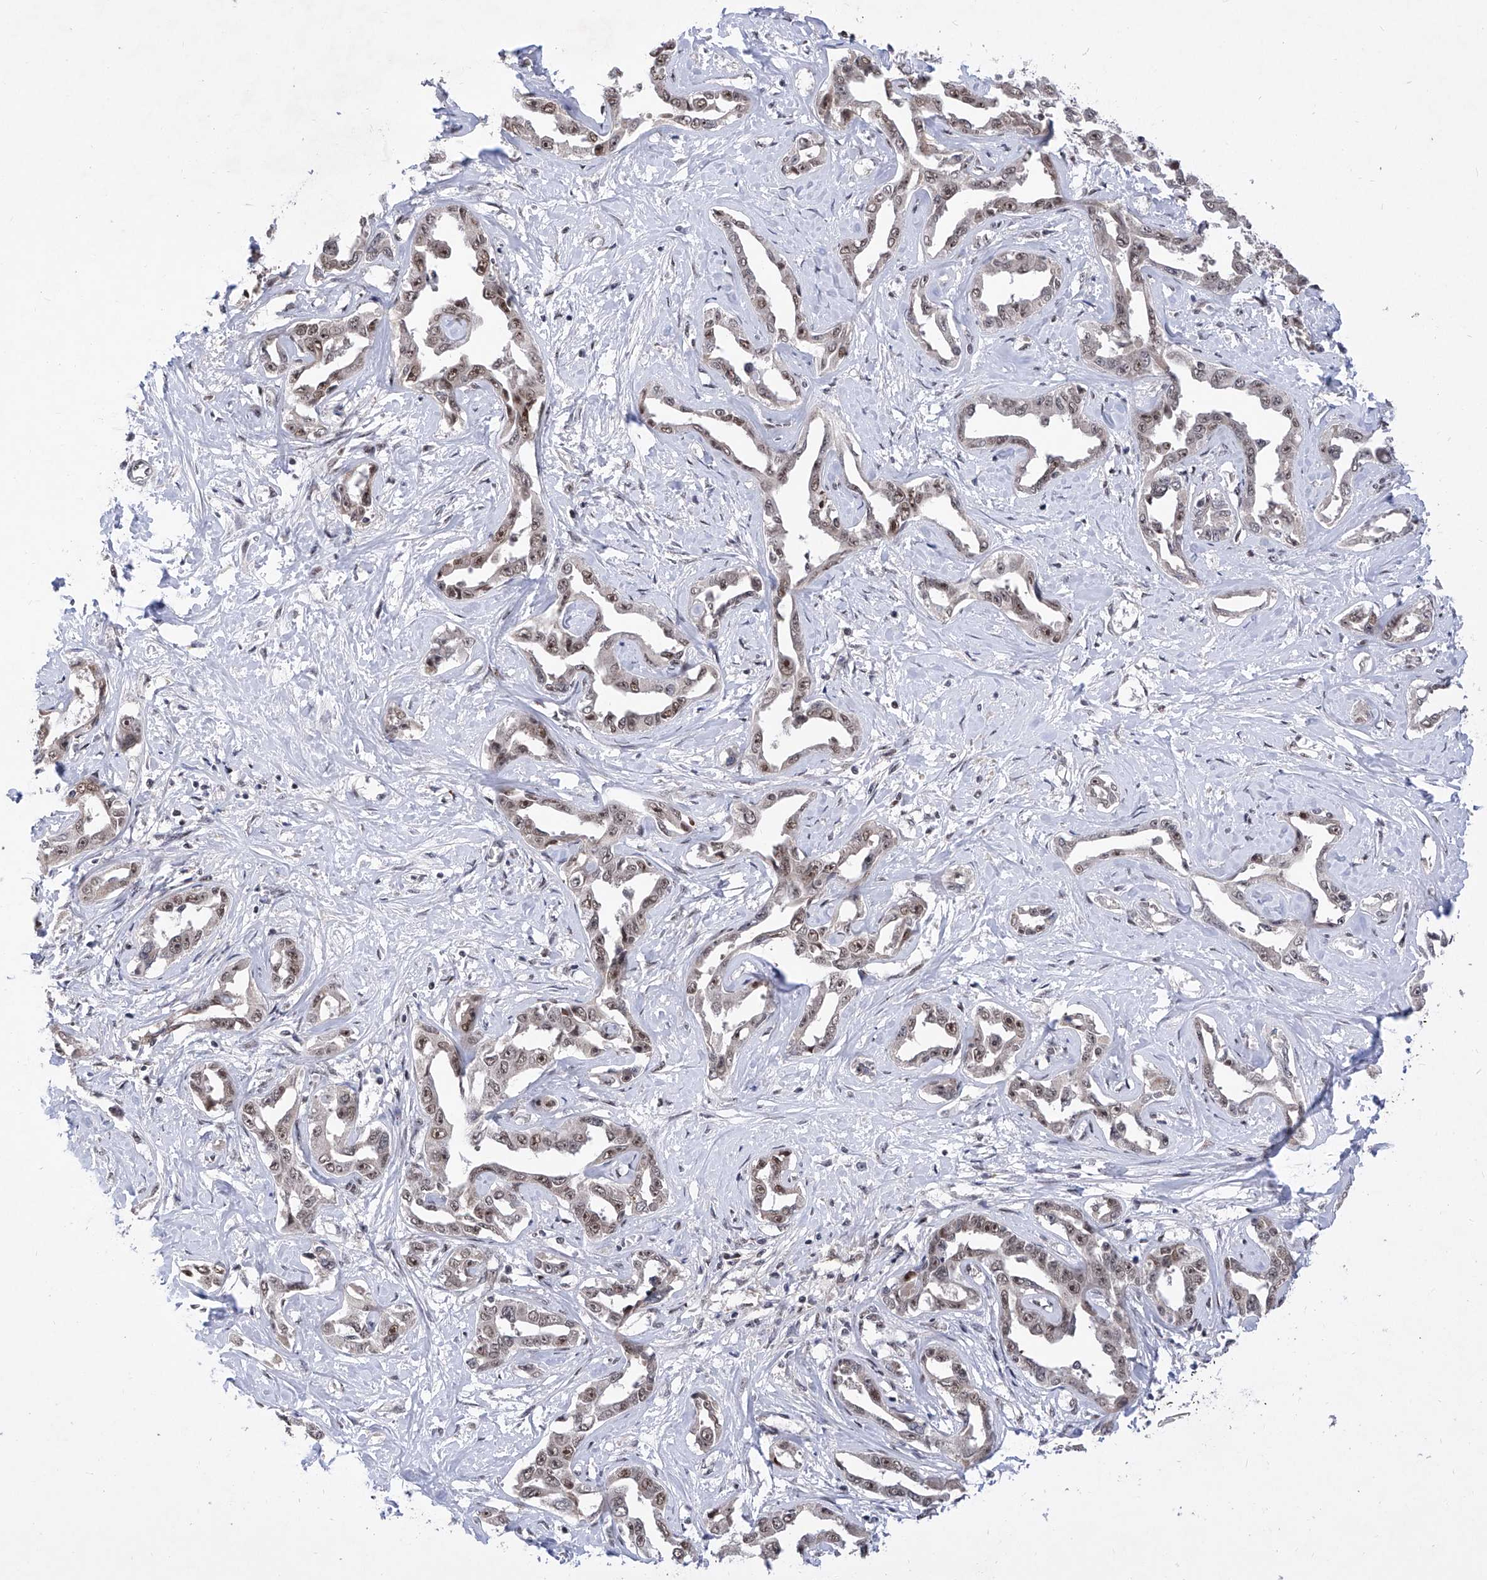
{"staining": {"intensity": "moderate", "quantity": ">75%", "location": "nuclear"}, "tissue": "liver cancer", "cell_type": "Tumor cells", "image_type": "cancer", "snomed": [{"axis": "morphology", "description": "Cholangiocarcinoma"}, {"axis": "topography", "description": "Liver"}], "caption": "DAB immunohistochemical staining of human liver cholangiocarcinoma displays moderate nuclear protein positivity in about >75% of tumor cells.", "gene": "RAD54L", "patient": {"sex": "male", "age": 59}}